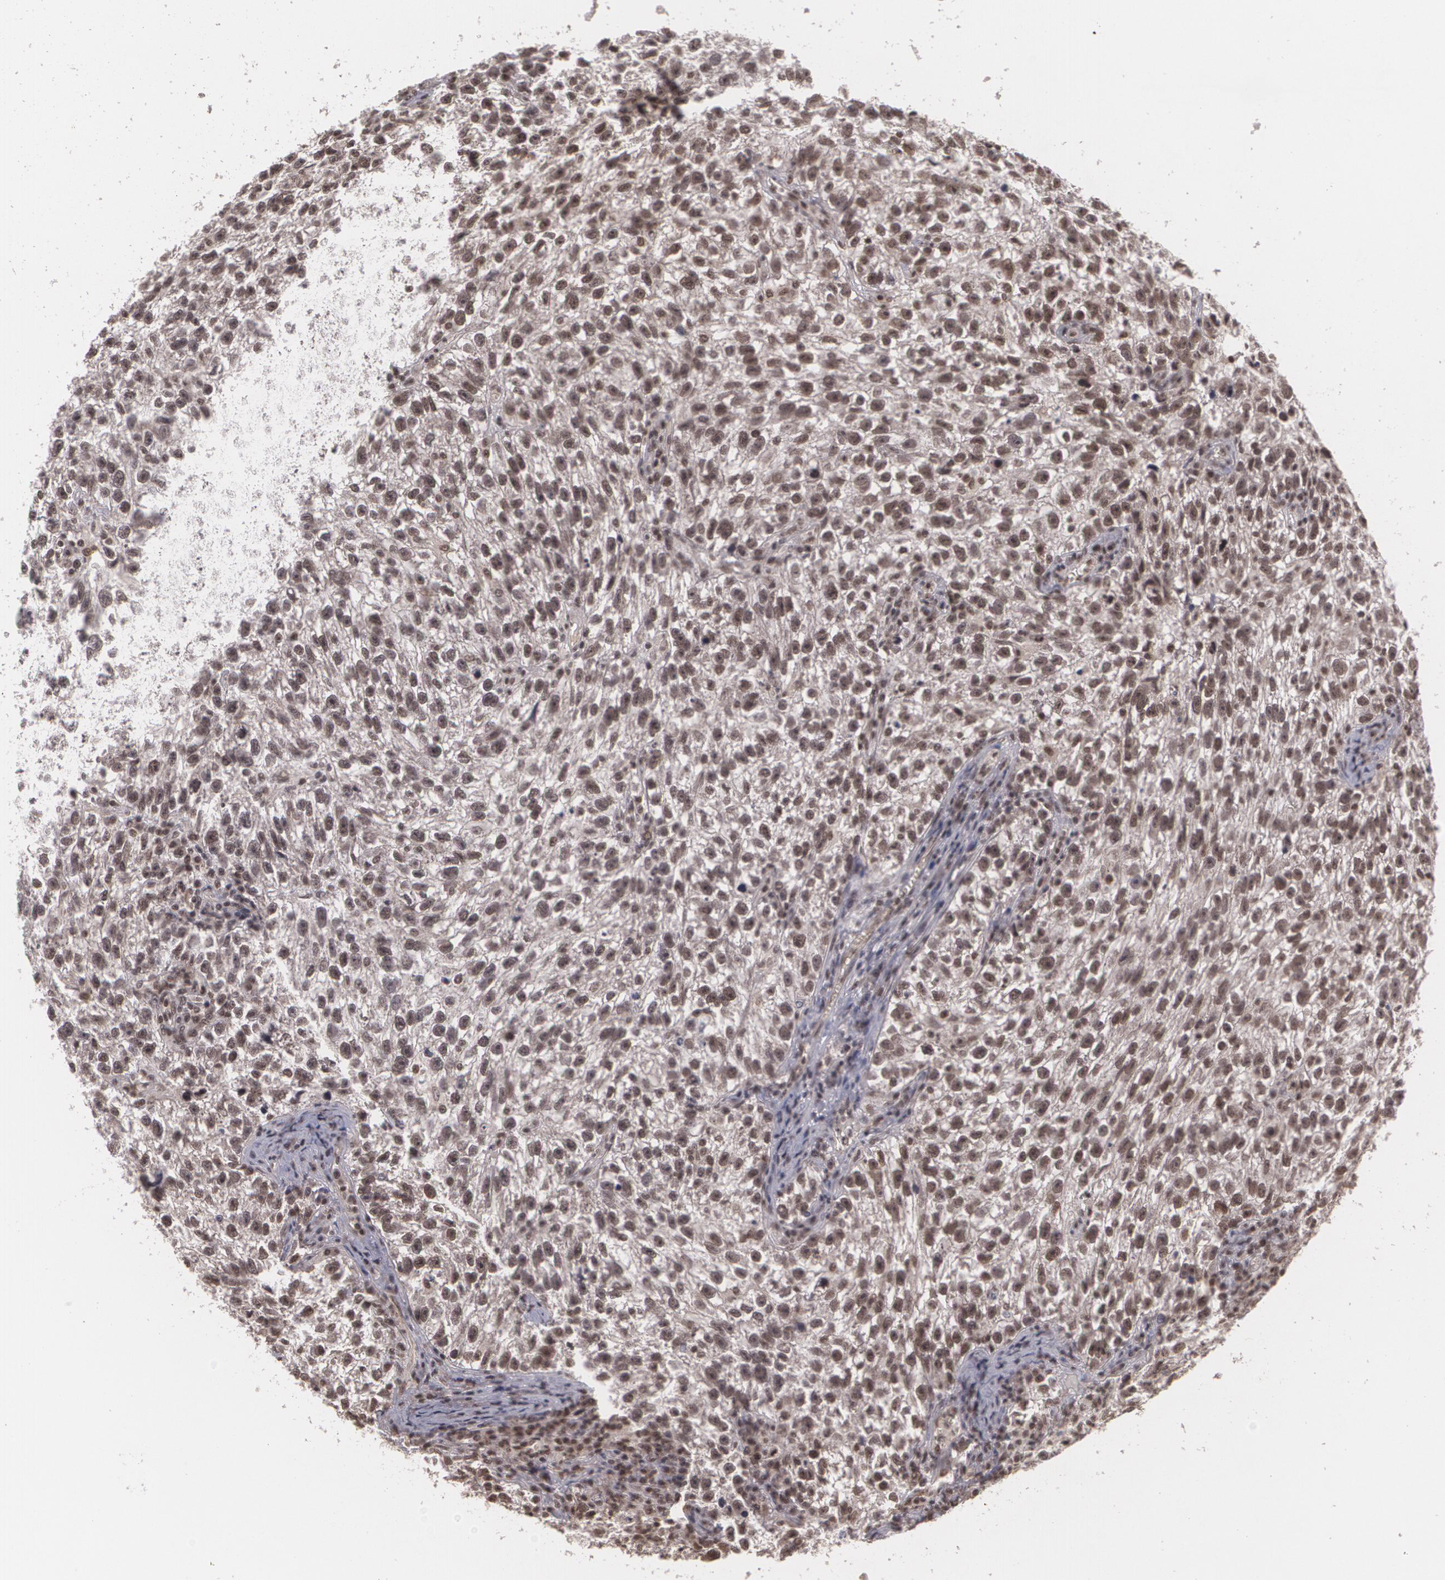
{"staining": {"intensity": "moderate", "quantity": ">75%", "location": "nuclear"}, "tissue": "testis cancer", "cell_type": "Tumor cells", "image_type": "cancer", "snomed": [{"axis": "morphology", "description": "Seminoma, NOS"}, {"axis": "topography", "description": "Testis"}], "caption": "Moderate nuclear protein expression is identified in about >75% of tumor cells in testis cancer (seminoma). The protein of interest is stained brown, and the nuclei are stained in blue (DAB (3,3'-diaminobenzidine) IHC with brightfield microscopy, high magnification).", "gene": "RXRB", "patient": {"sex": "male", "age": 38}}